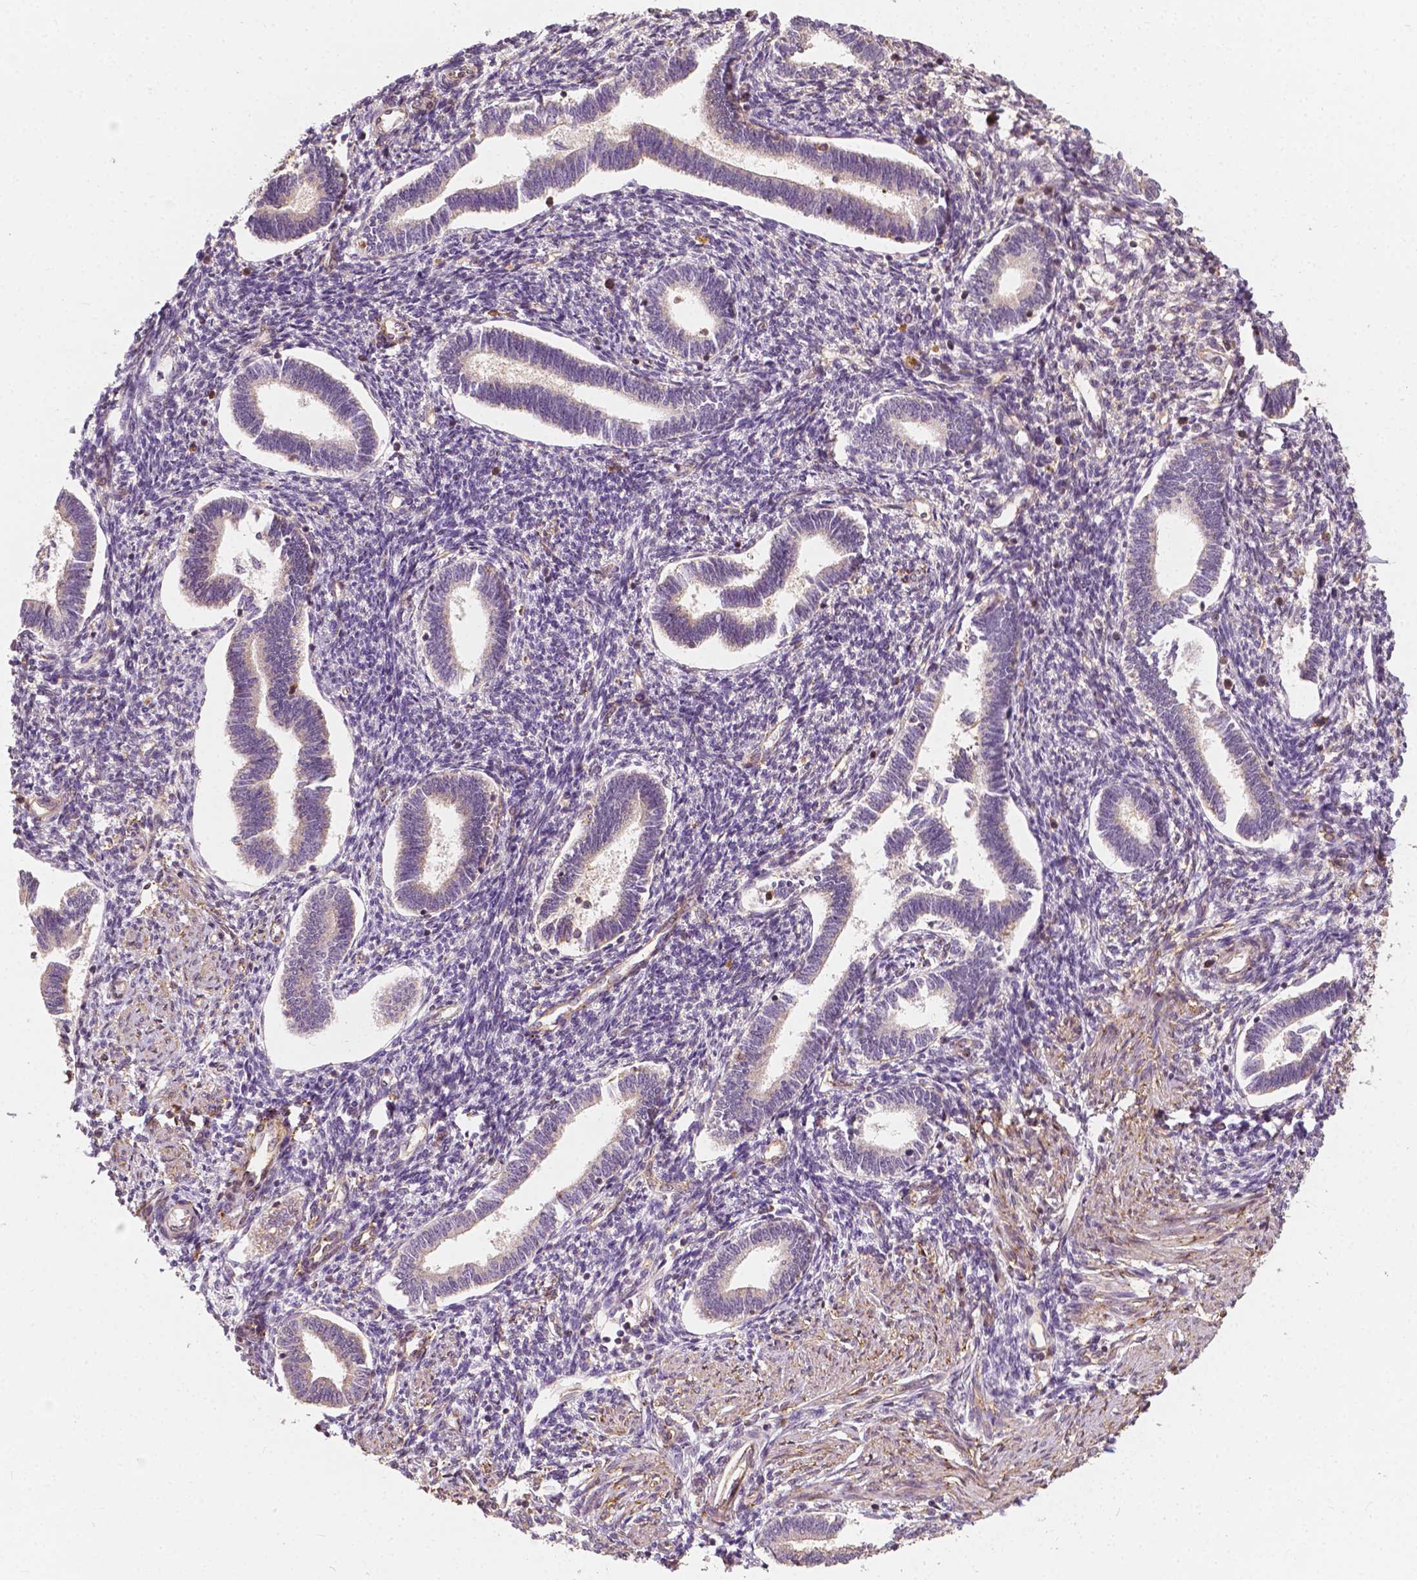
{"staining": {"intensity": "negative", "quantity": "none", "location": "none"}, "tissue": "endometrium", "cell_type": "Cells in endometrial stroma", "image_type": "normal", "snomed": [{"axis": "morphology", "description": "Normal tissue, NOS"}, {"axis": "topography", "description": "Endometrium"}], "caption": "Image shows no significant protein positivity in cells in endometrial stroma of benign endometrium. (DAB (3,3'-diaminobenzidine) IHC, high magnification).", "gene": "G3BP1", "patient": {"sex": "female", "age": 42}}